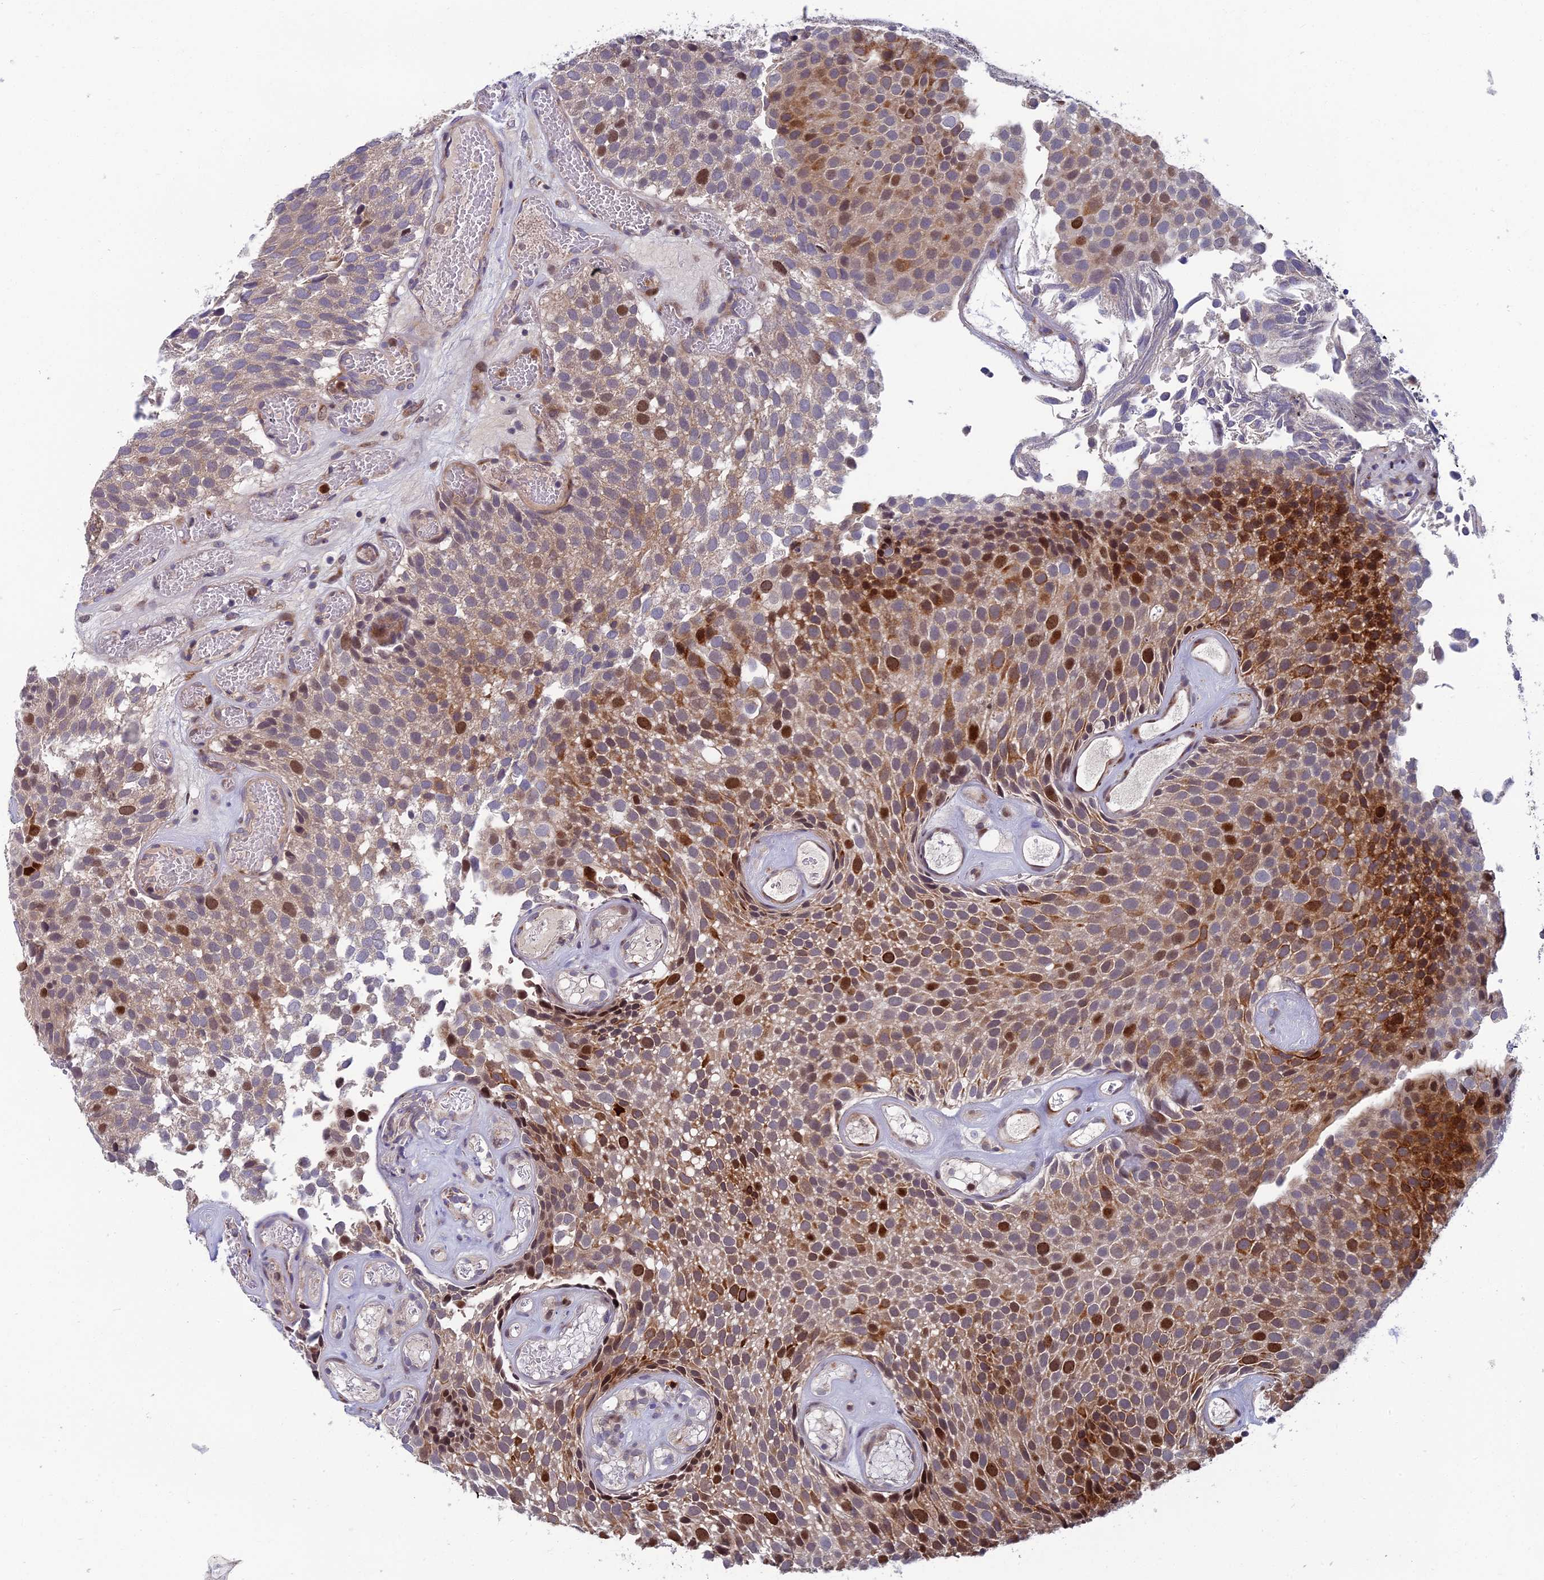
{"staining": {"intensity": "strong", "quantity": "25%-75%", "location": "cytoplasmic/membranous,nuclear"}, "tissue": "urothelial cancer", "cell_type": "Tumor cells", "image_type": "cancer", "snomed": [{"axis": "morphology", "description": "Urothelial carcinoma, Low grade"}, {"axis": "topography", "description": "Urinary bladder"}], "caption": "Urothelial carcinoma (low-grade) stained for a protein (brown) reveals strong cytoplasmic/membranous and nuclear positive expression in approximately 25%-75% of tumor cells.", "gene": "LIG1", "patient": {"sex": "male", "age": 89}}